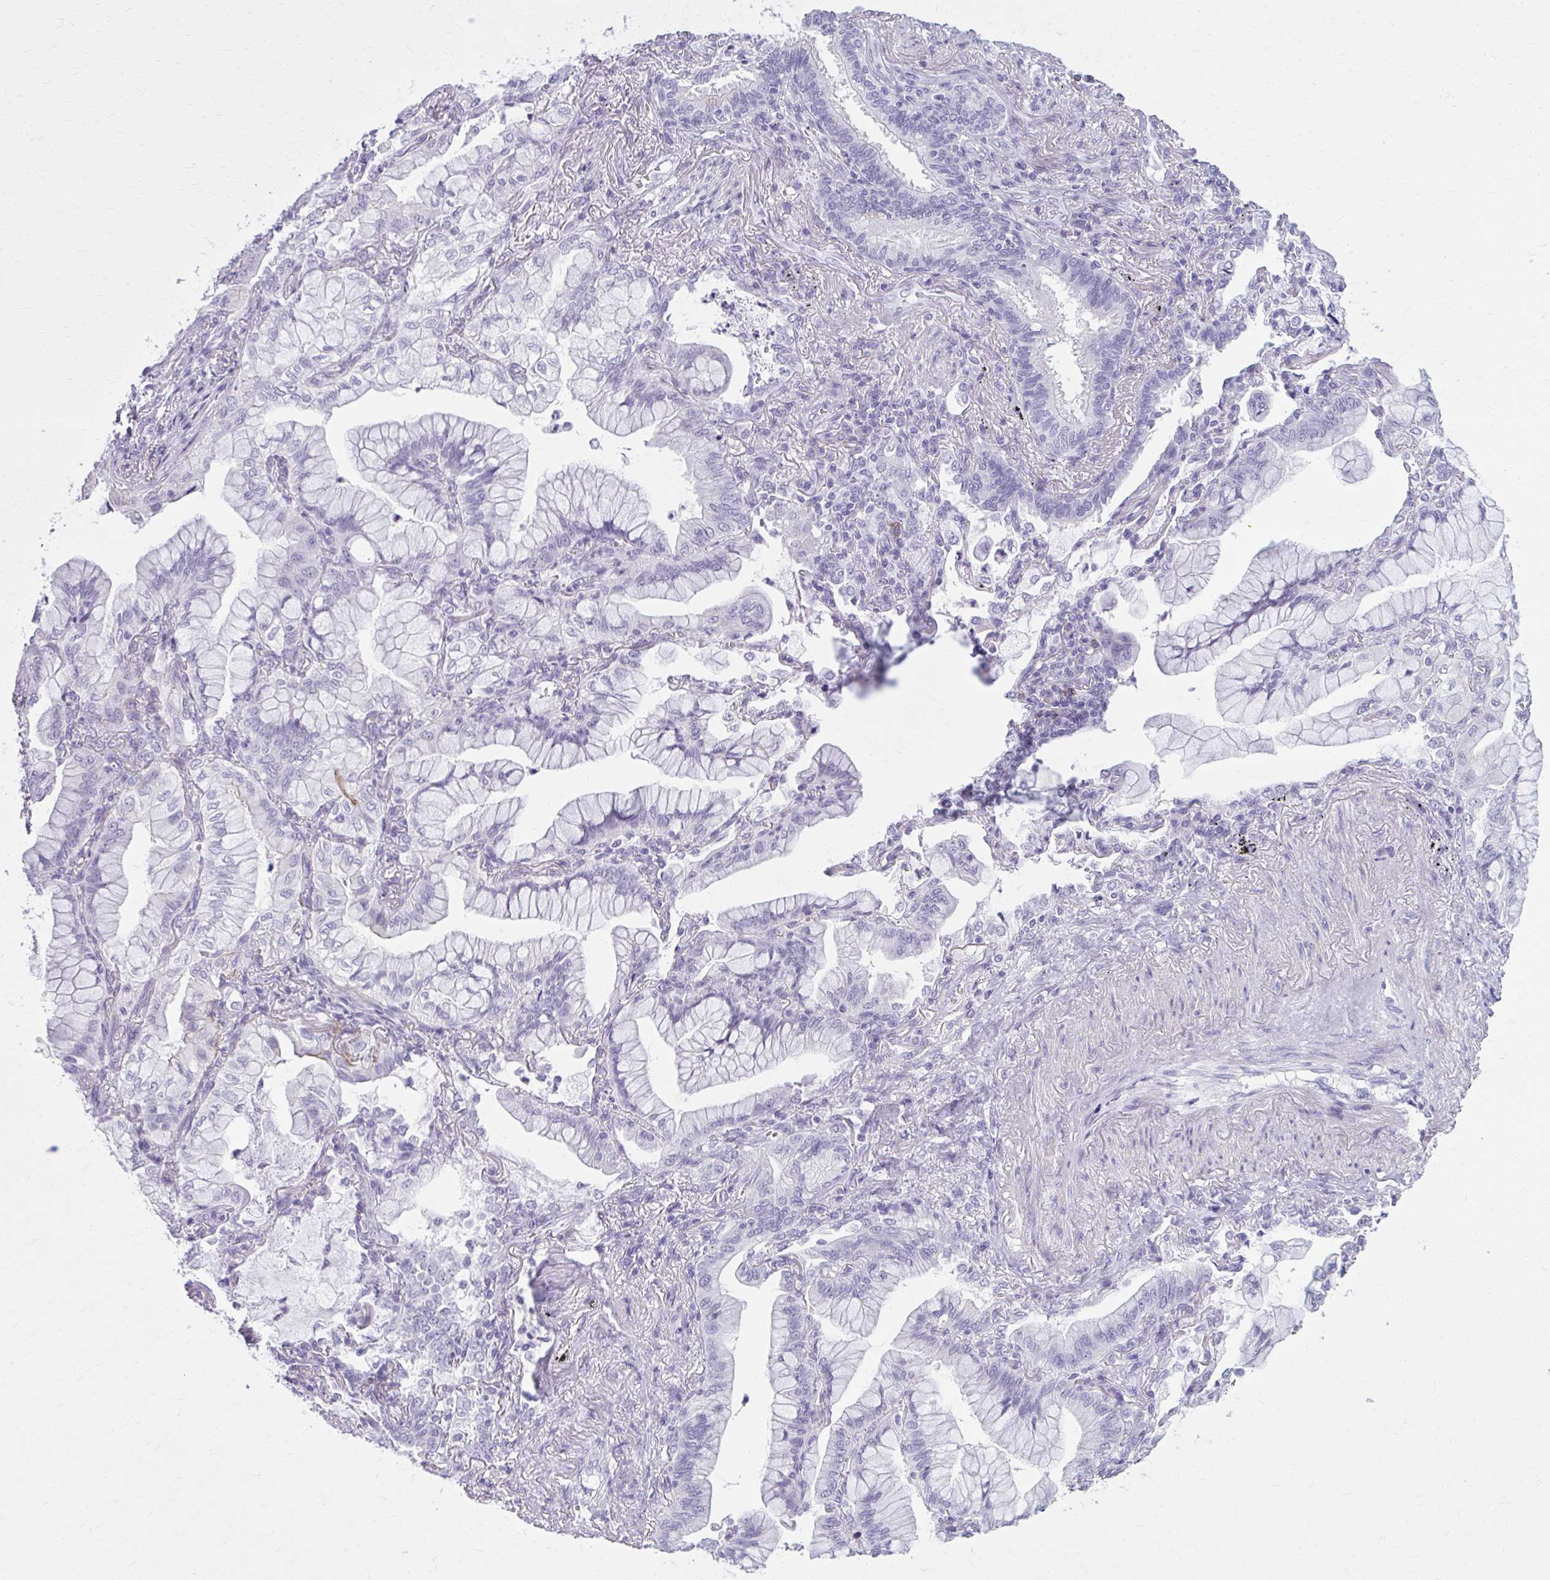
{"staining": {"intensity": "negative", "quantity": "none", "location": "none"}, "tissue": "lung cancer", "cell_type": "Tumor cells", "image_type": "cancer", "snomed": [{"axis": "morphology", "description": "Adenocarcinoma, NOS"}, {"axis": "topography", "description": "Lung"}], "caption": "There is no significant positivity in tumor cells of lung cancer.", "gene": "OR4B1", "patient": {"sex": "male", "age": 77}}